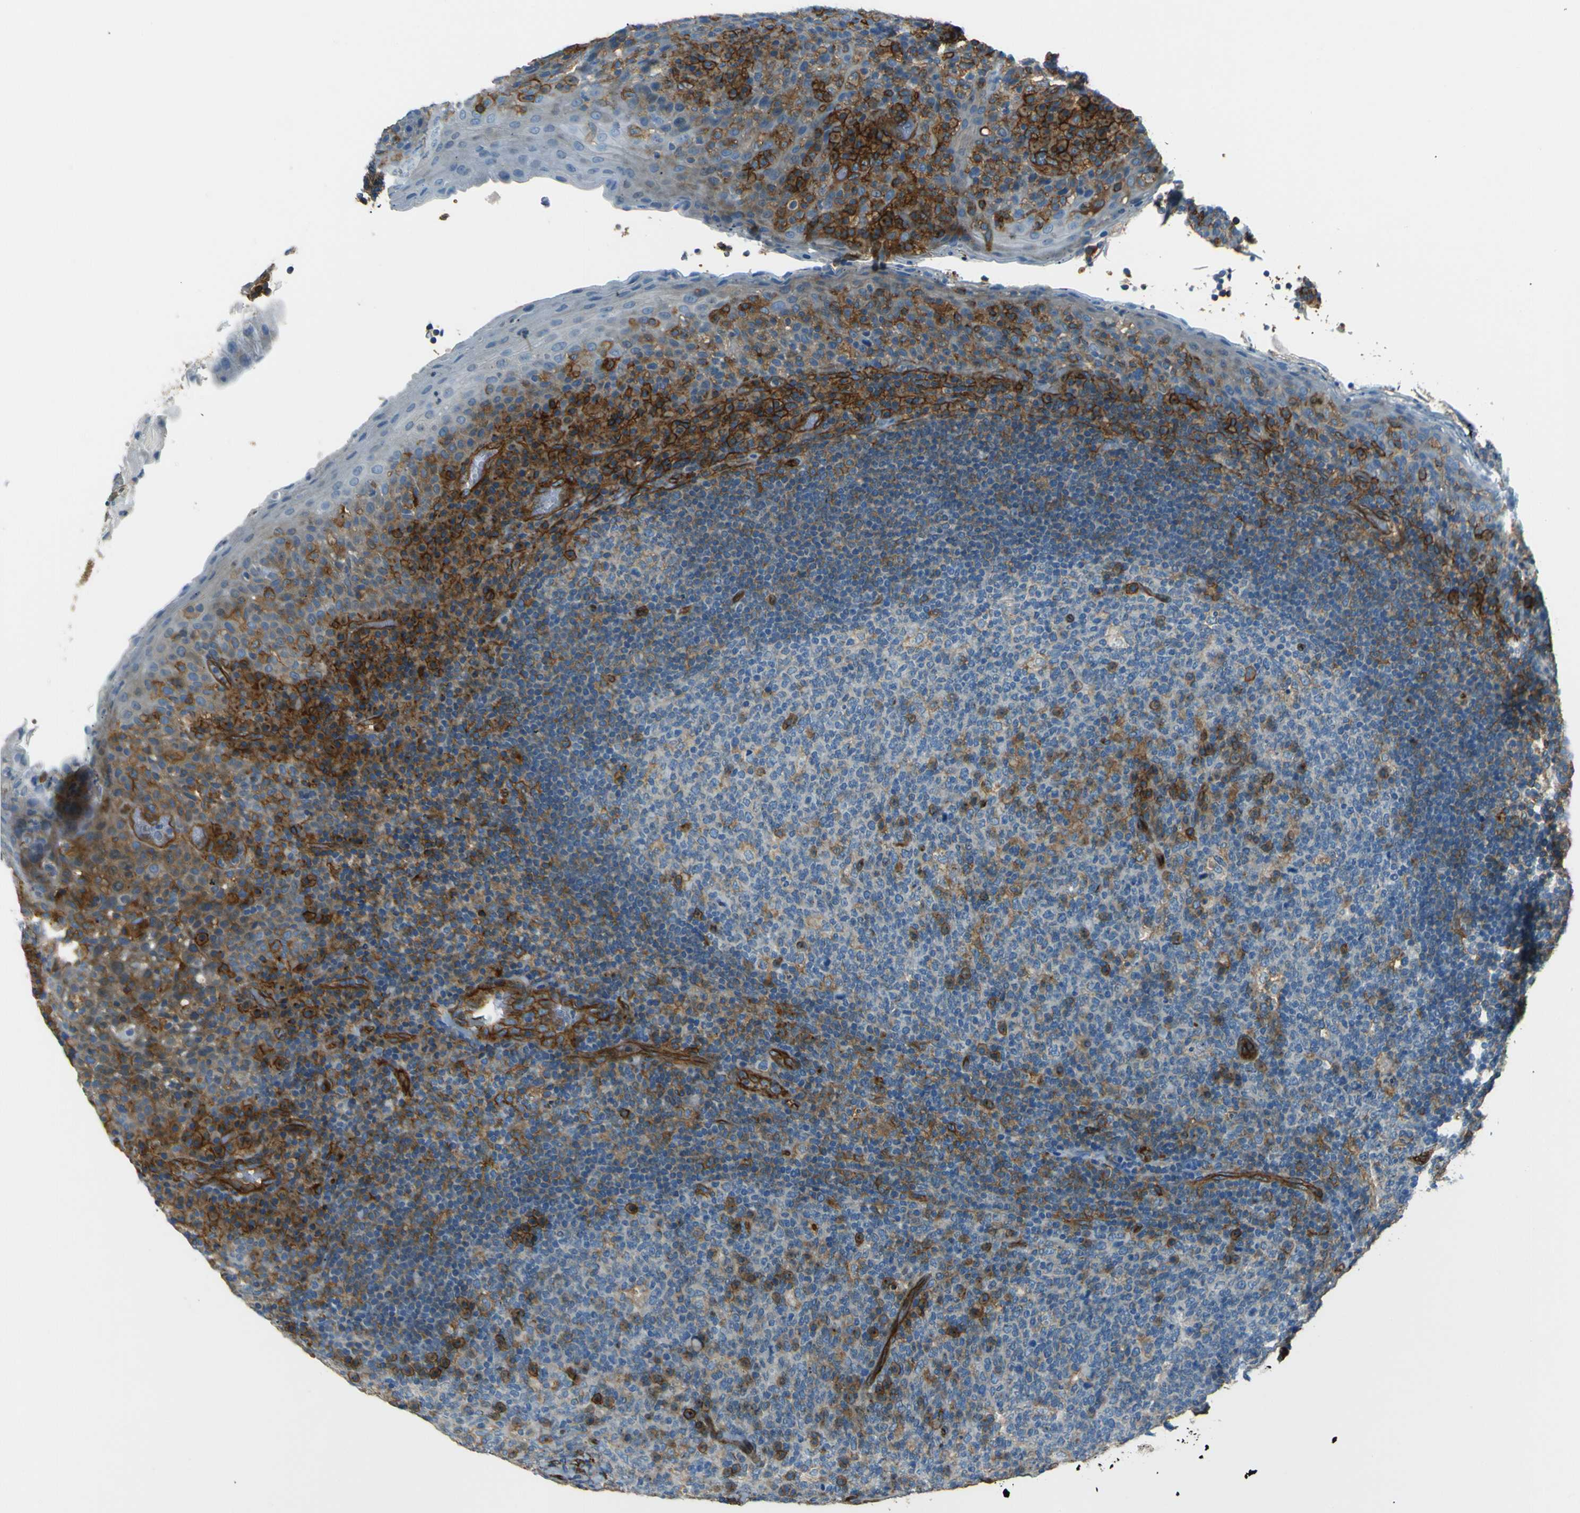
{"staining": {"intensity": "moderate", "quantity": "<25%", "location": "cytoplasmic/membranous"}, "tissue": "tonsil", "cell_type": "Germinal center cells", "image_type": "normal", "snomed": [{"axis": "morphology", "description": "Normal tissue, NOS"}, {"axis": "topography", "description": "Tonsil"}], "caption": "Protein staining demonstrates moderate cytoplasmic/membranous expression in about <25% of germinal center cells in benign tonsil.", "gene": "ENTPD1", "patient": {"sex": "male", "age": 17}}